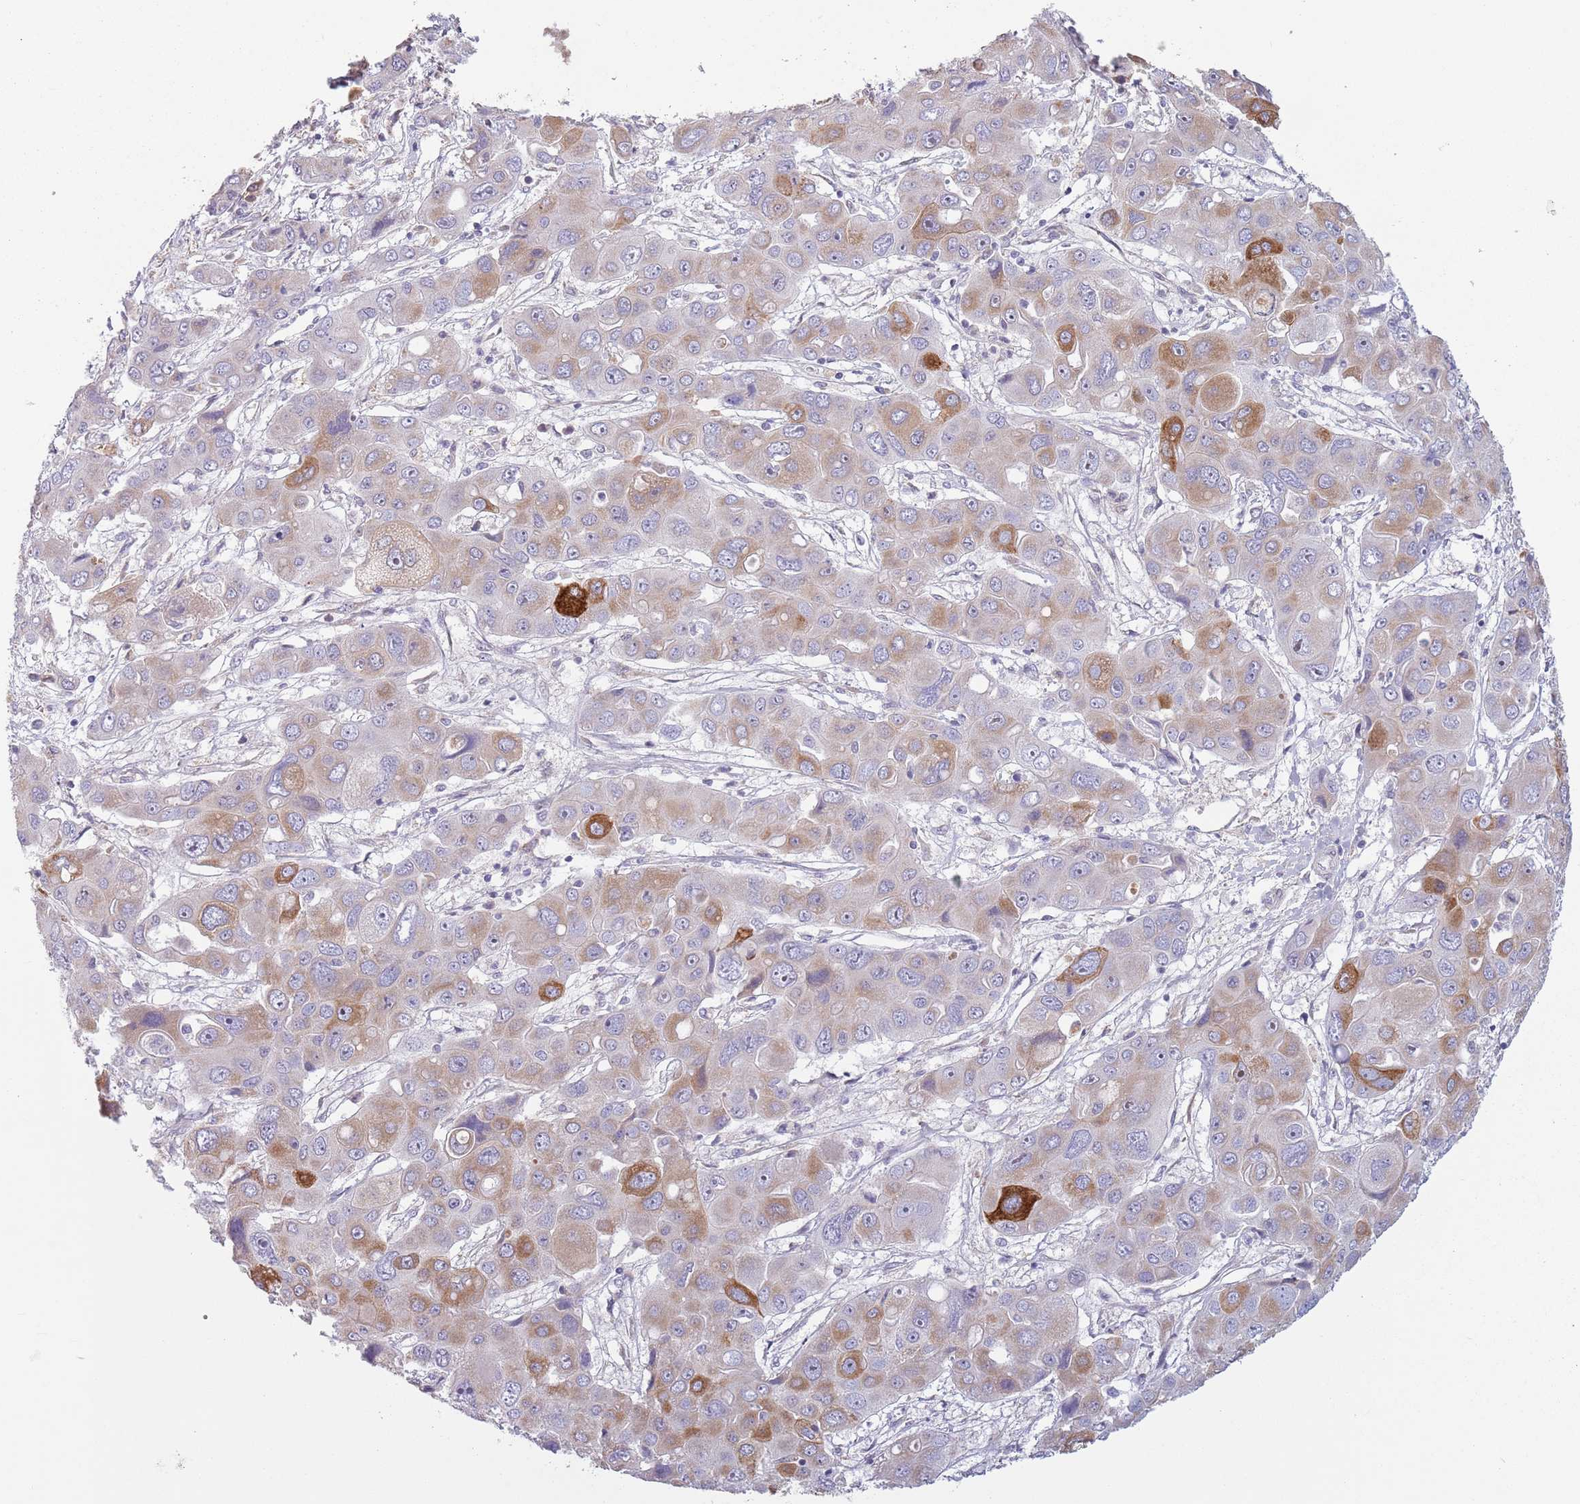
{"staining": {"intensity": "strong", "quantity": "<25%", "location": "cytoplasmic/membranous"}, "tissue": "liver cancer", "cell_type": "Tumor cells", "image_type": "cancer", "snomed": [{"axis": "morphology", "description": "Cholangiocarcinoma"}, {"axis": "topography", "description": "Liver"}], "caption": "This micrograph shows immunohistochemistry staining of human liver cancer, with medium strong cytoplasmic/membranous positivity in approximately <25% of tumor cells.", "gene": "COQ5", "patient": {"sex": "male", "age": 67}}